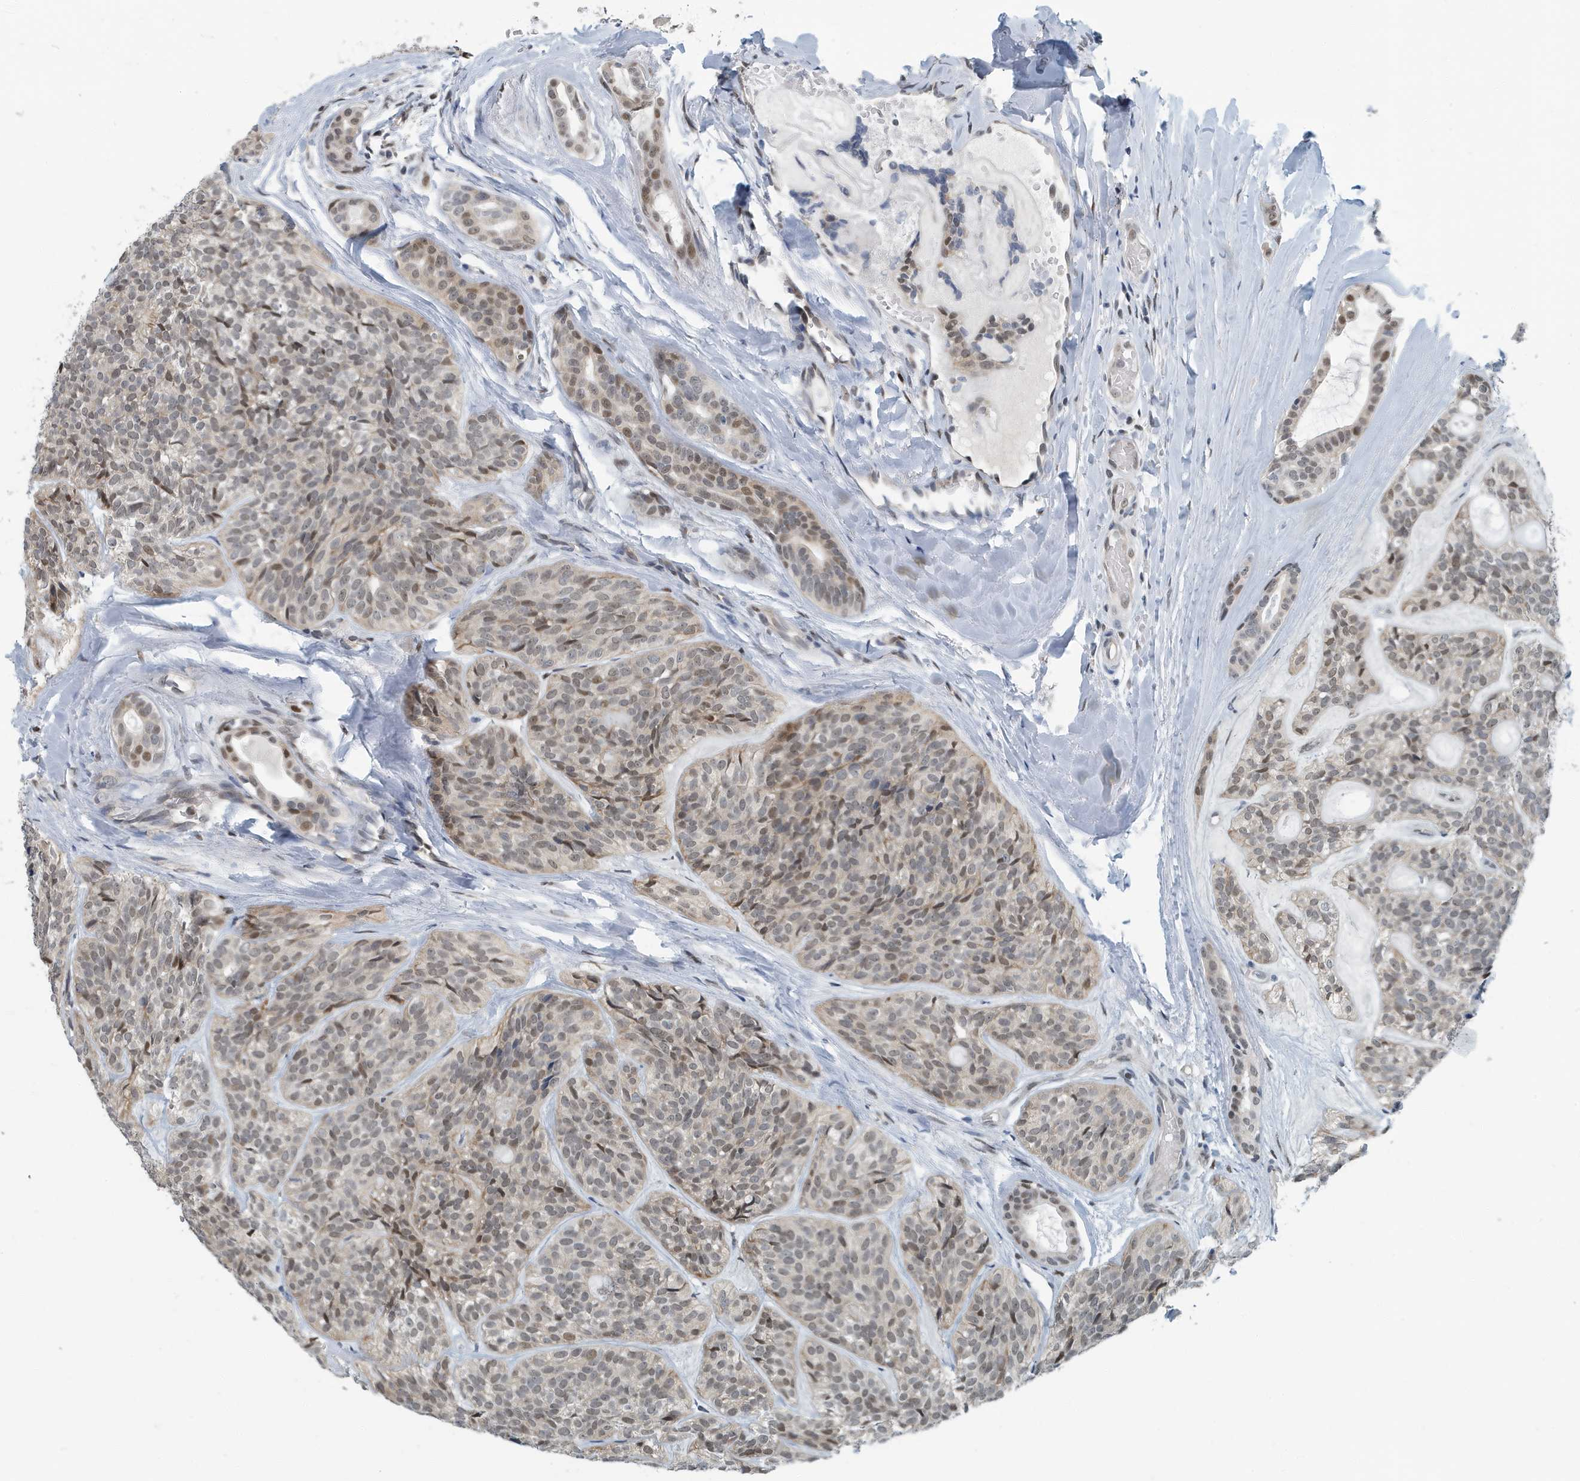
{"staining": {"intensity": "weak", "quantity": "25%-75%", "location": "nuclear"}, "tissue": "head and neck cancer", "cell_type": "Tumor cells", "image_type": "cancer", "snomed": [{"axis": "morphology", "description": "Adenocarcinoma, NOS"}, {"axis": "topography", "description": "Head-Neck"}], "caption": "Weak nuclear expression is appreciated in approximately 25%-75% of tumor cells in head and neck adenocarcinoma.", "gene": "KIF15", "patient": {"sex": "male", "age": 66}}